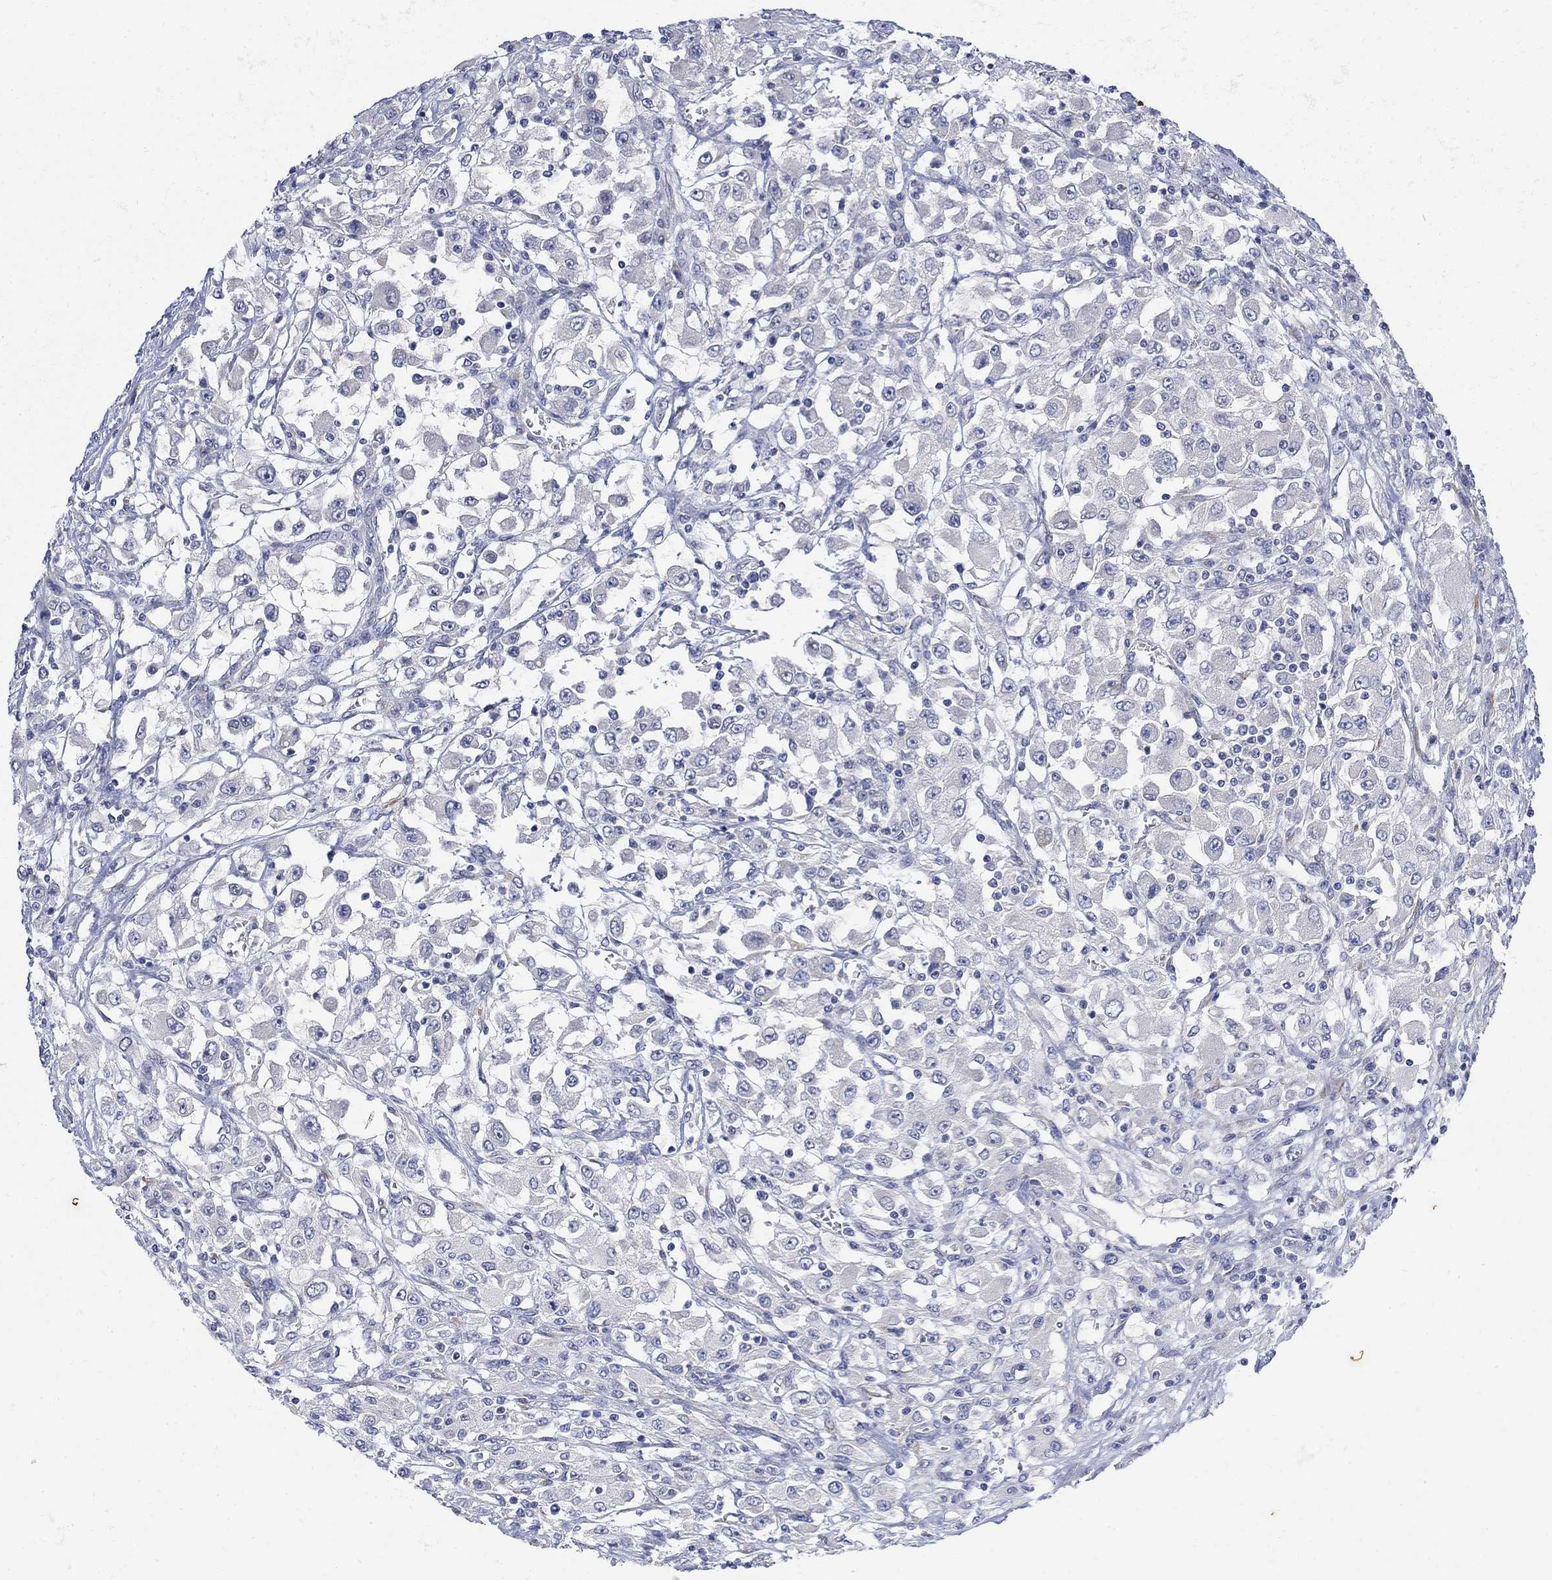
{"staining": {"intensity": "negative", "quantity": "none", "location": "none"}, "tissue": "renal cancer", "cell_type": "Tumor cells", "image_type": "cancer", "snomed": [{"axis": "morphology", "description": "Adenocarcinoma, NOS"}, {"axis": "topography", "description": "Kidney"}], "caption": "DAB (3,3'-diaminobenzidine) immunohistochemical staining of renal adenocarcinoma exhibits no significant expression in tumor cells.", "gene": "FNDC5", "patient": {"sex": "female", "age": 67}}